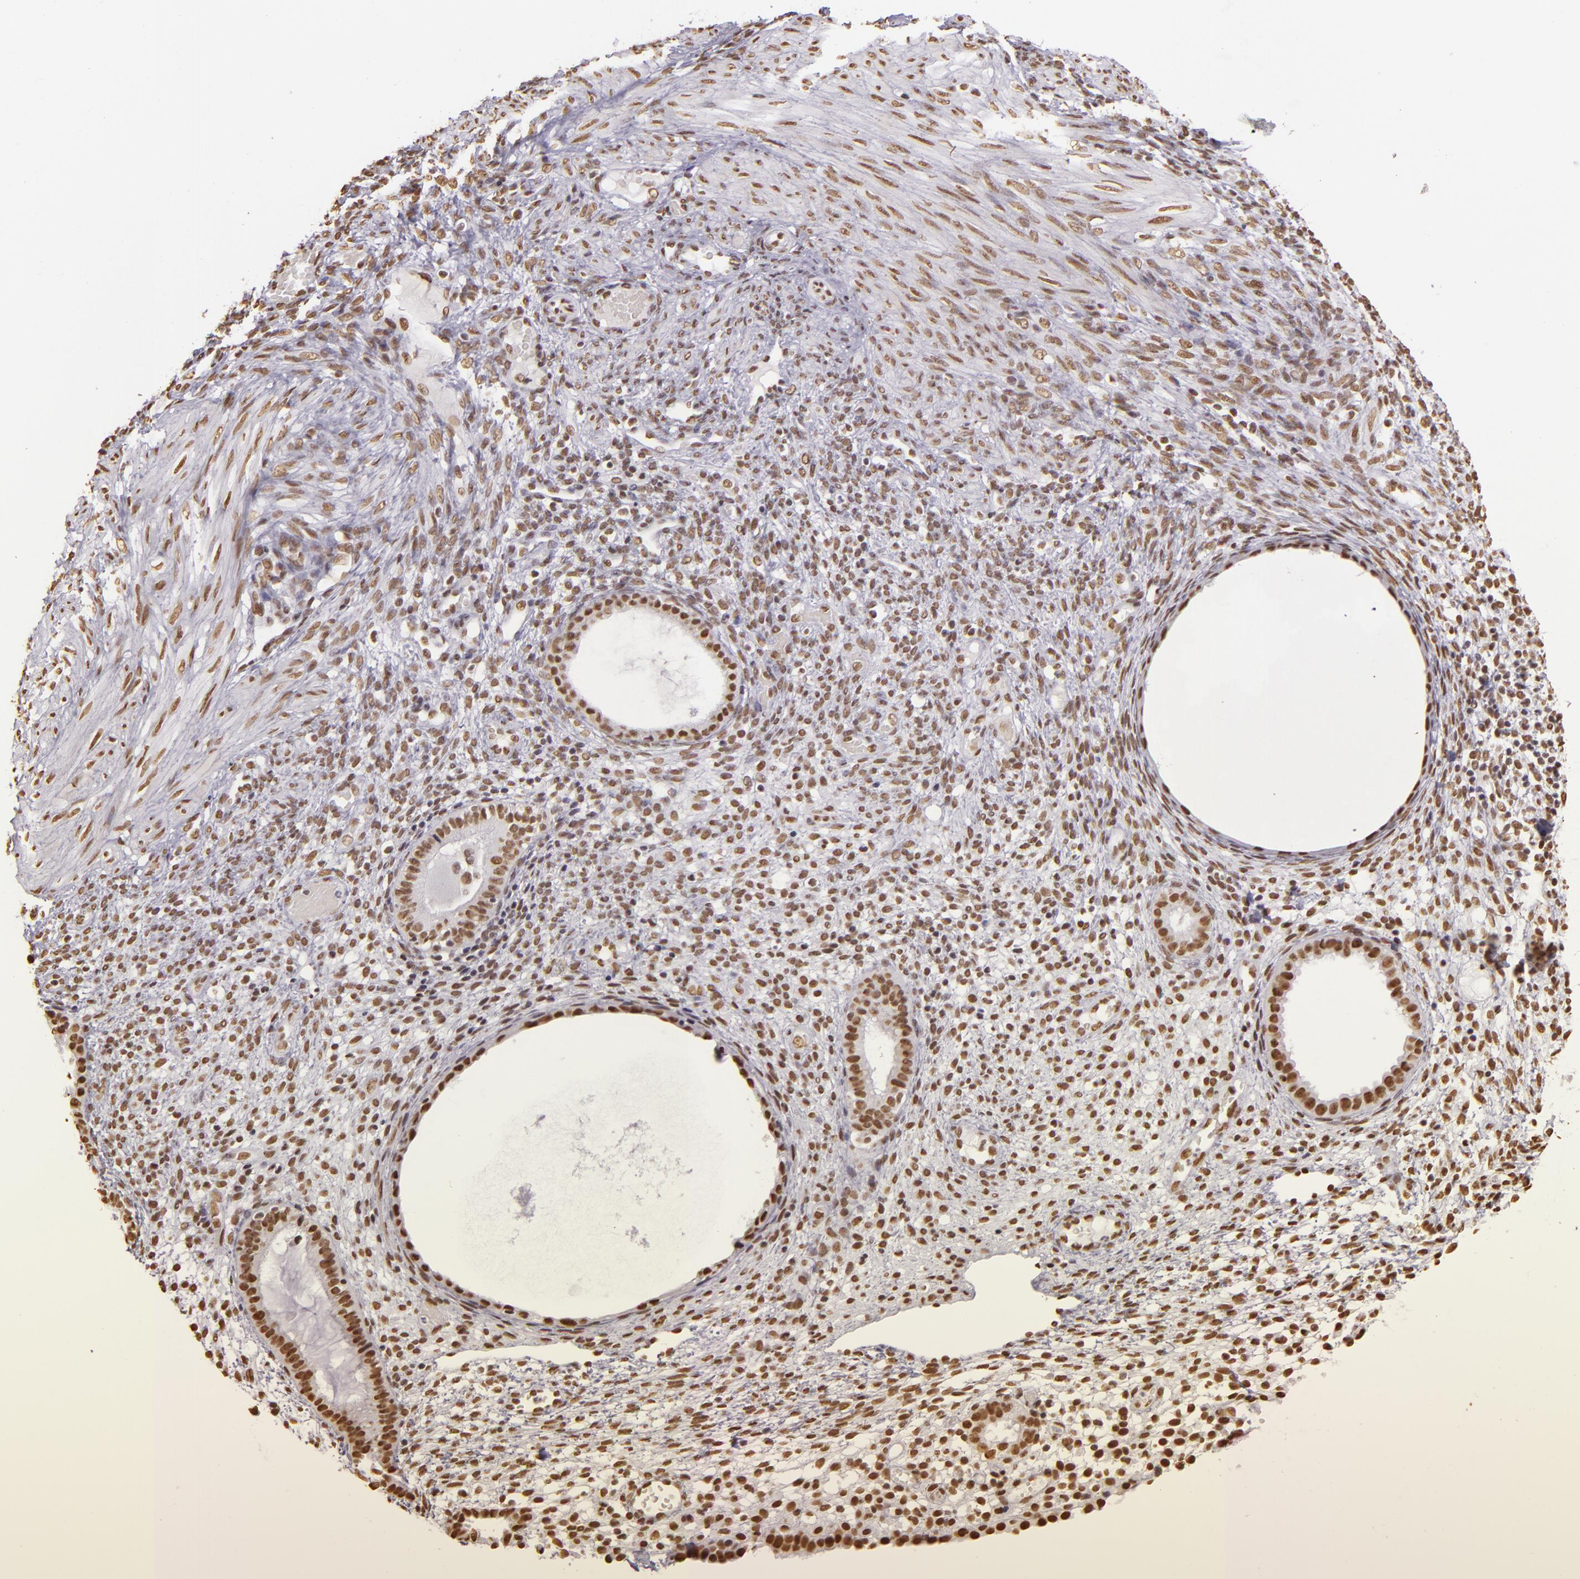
{"staining": {"intensity": "moderate", "quantity": ">75%", "location": "nuclear"}, "tissue": "endometrium", "cell_type": "Cells in endometrial stroma", "image_type": "normal", "snomed": [{"axis": "morphology", "description": "Normal tissue, NOS"}, {"axis": "topography", "description": "Endometrium"}], "caption": "DAB immunohistochemical staining of unremarkable human endometrium displays moderate nuclear protein expression in approximately >75% of cells in endometrial stroma. The protein of interest is shown in brown color, while the nuclei are stained blue.", "gene": "PAPOLA", "patient": {"sex": "female", "age": 72}}